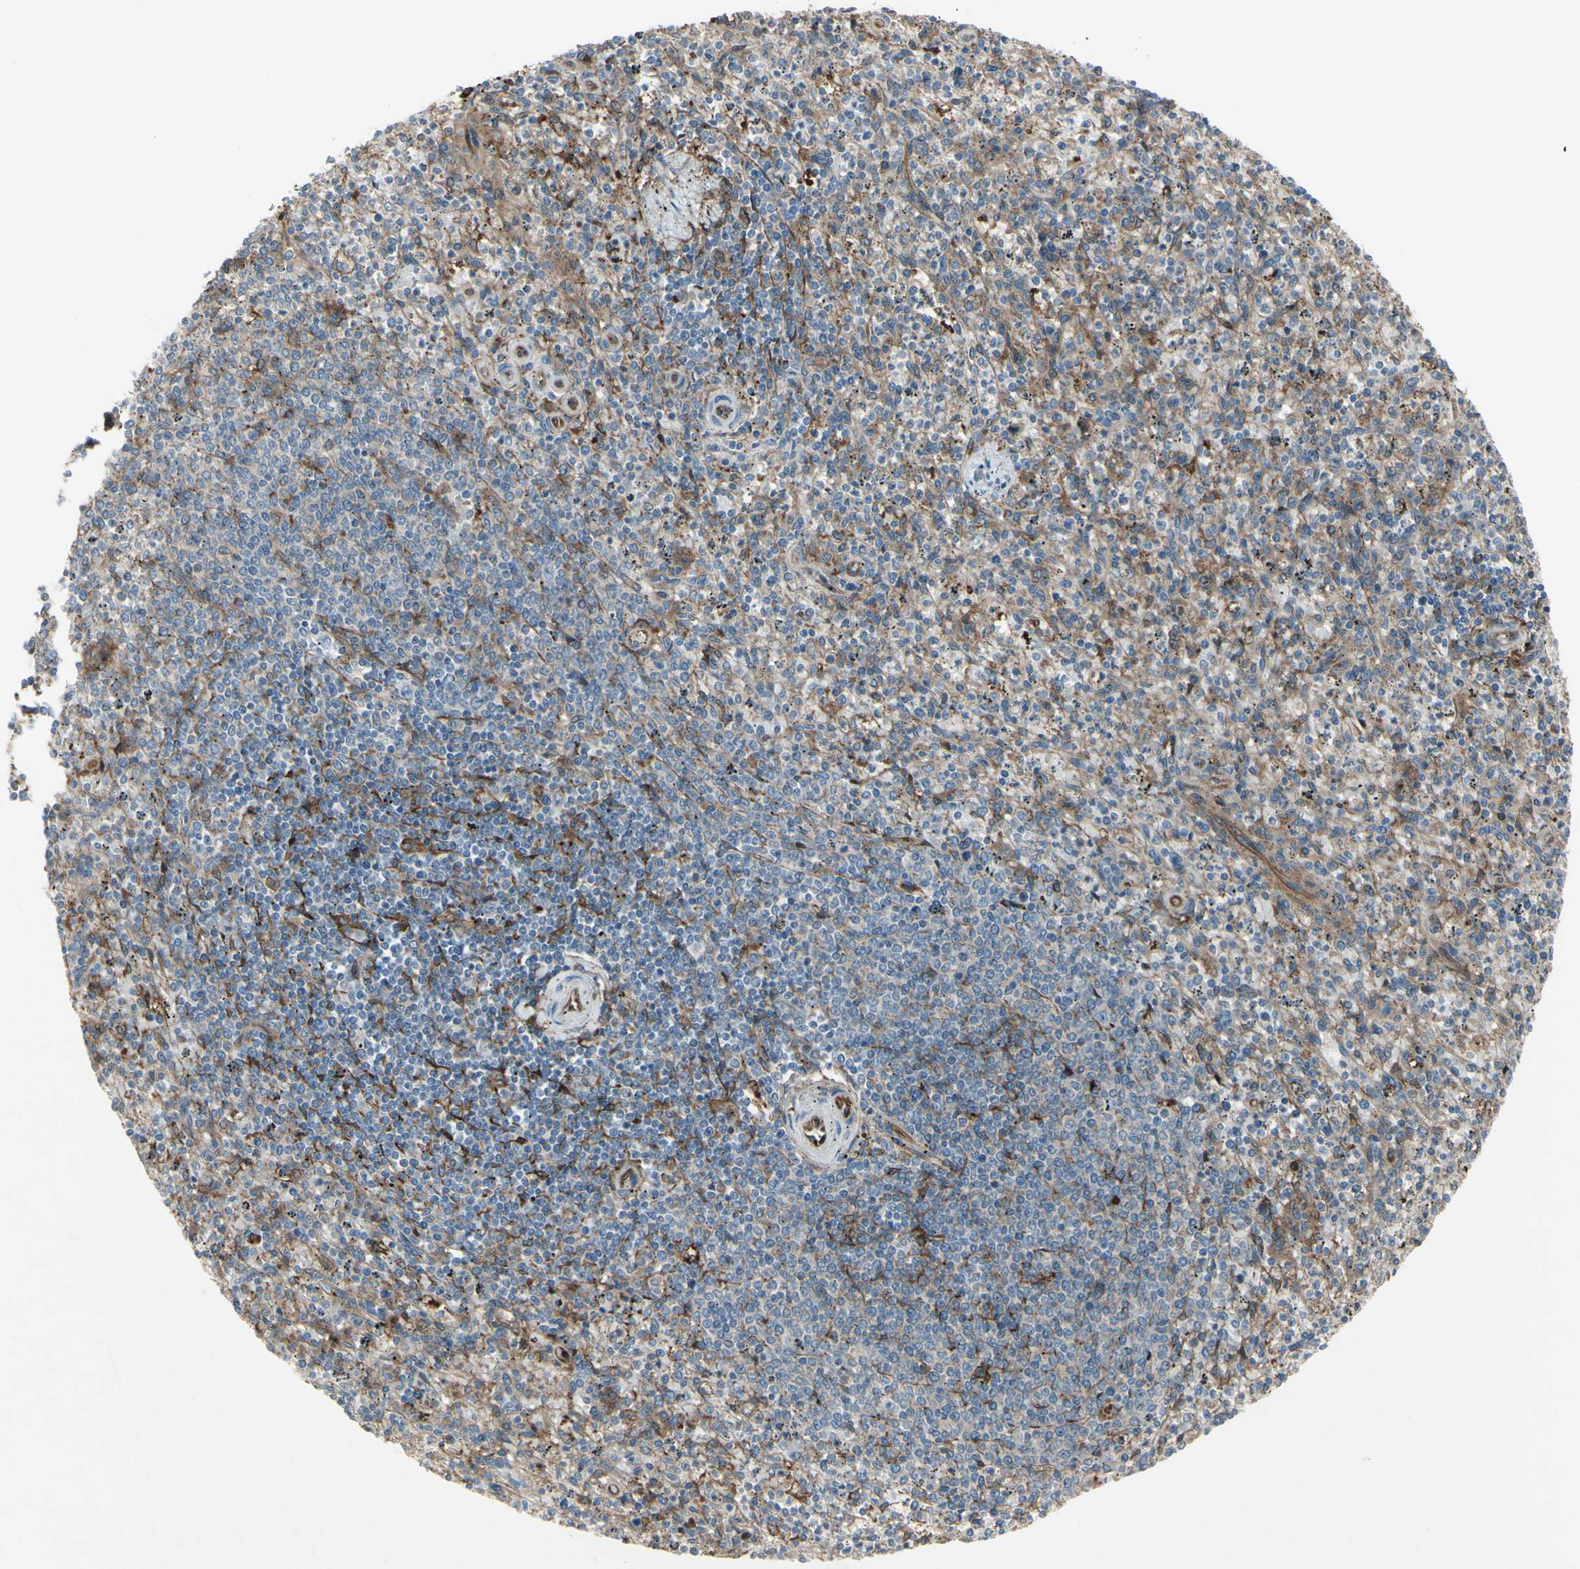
{"staining": {"intensity": "moderate", "quantity": "25%-75%", "location": "cytoplasmic/membranous"}, "tissue": "spleen", "cell_type": "Cells in red pulp", "image_type": "normal", "snomed": [{"axis": "morphology", "description": "Normal tissue, NOS"}, {"axis": "topography", "description": "Spleen"}], "caption": "Cells in red pulp demonstrate moderate cytoplasmic/membranous expression in approximately 25%-75% of cells in normal spleen.", "gene": "IGSF9B", "patient": {"sex": "male", "age": 72}}